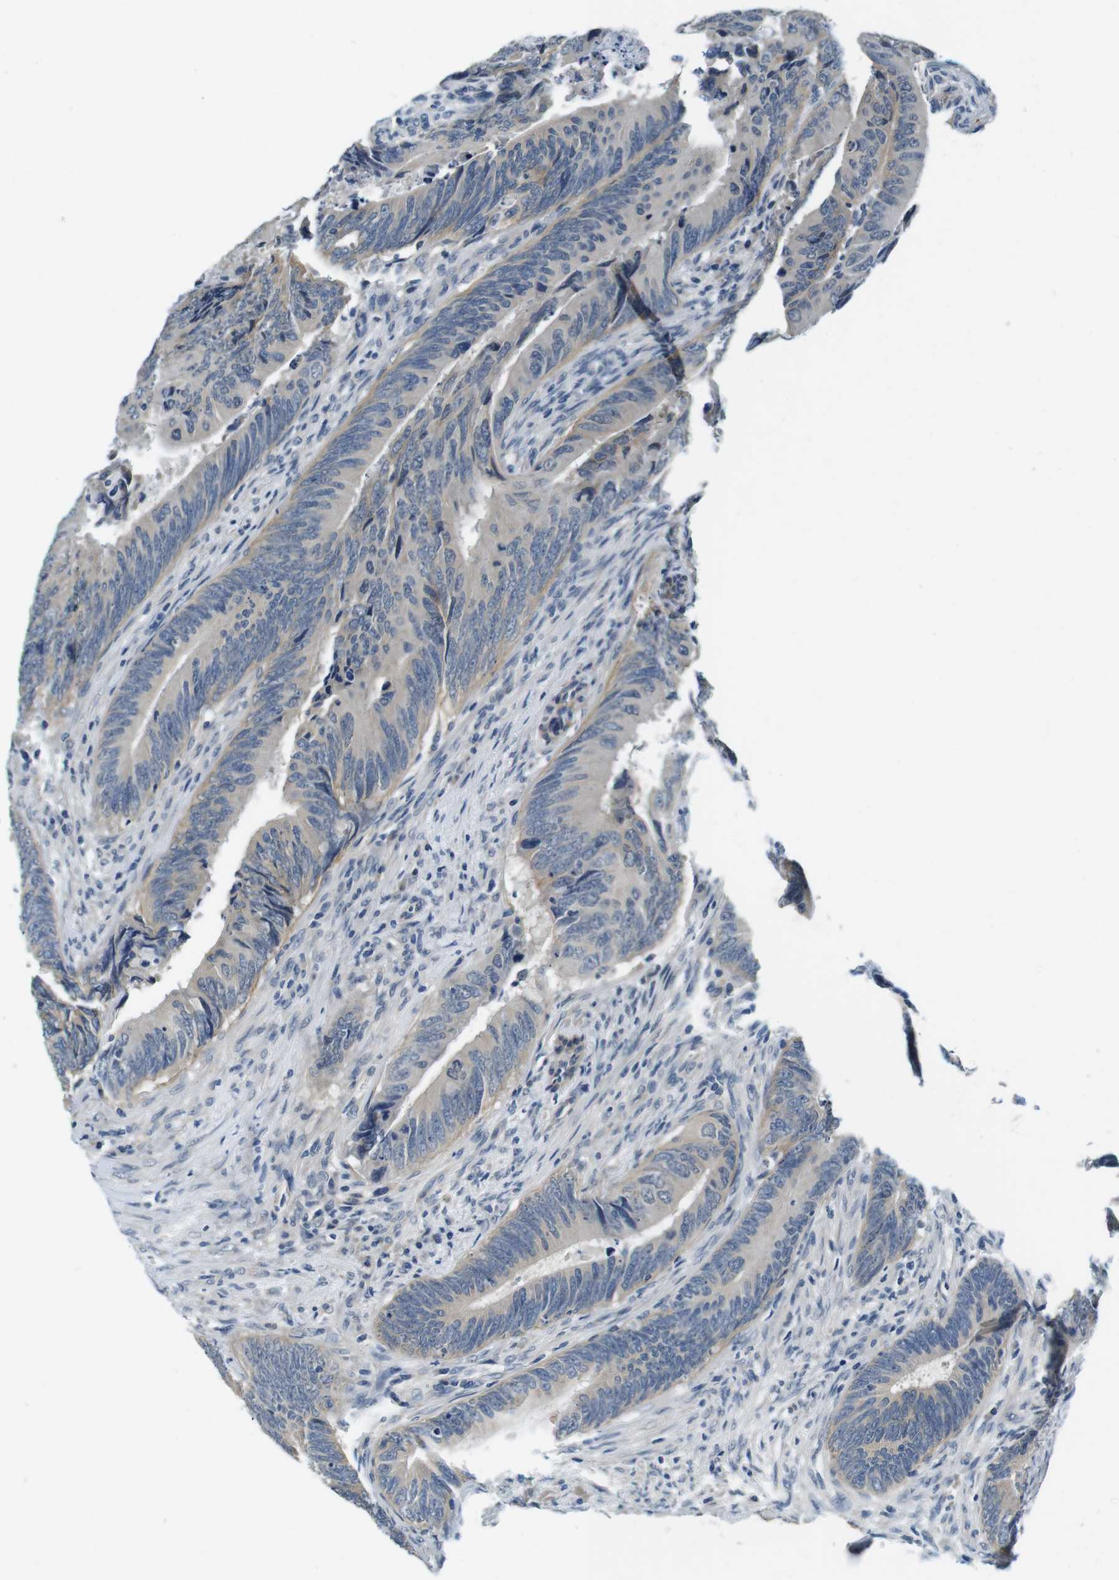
{"staining": {"intensity": "weak", "quantity": "<25%", "location": "cytoplasmic/membranous"}, "tissue": "colorectal cancer", "cell_type": "Tumor cells", "image_type": "cancer", "snomed": [{"axis": "morphology", "description": "Normal tissue, NOS"}, {"axis": "morphology", "description": "Adenocarcinoma, NOS"}, {"axis": "topography", "description": "Colon"}], "caption": "IHC of colorectal cancer (adenocarcinoma) exhibits no expression in tumor cells.", "gene": "DTNA", "patient": {"sex": "male", "age": 56}}